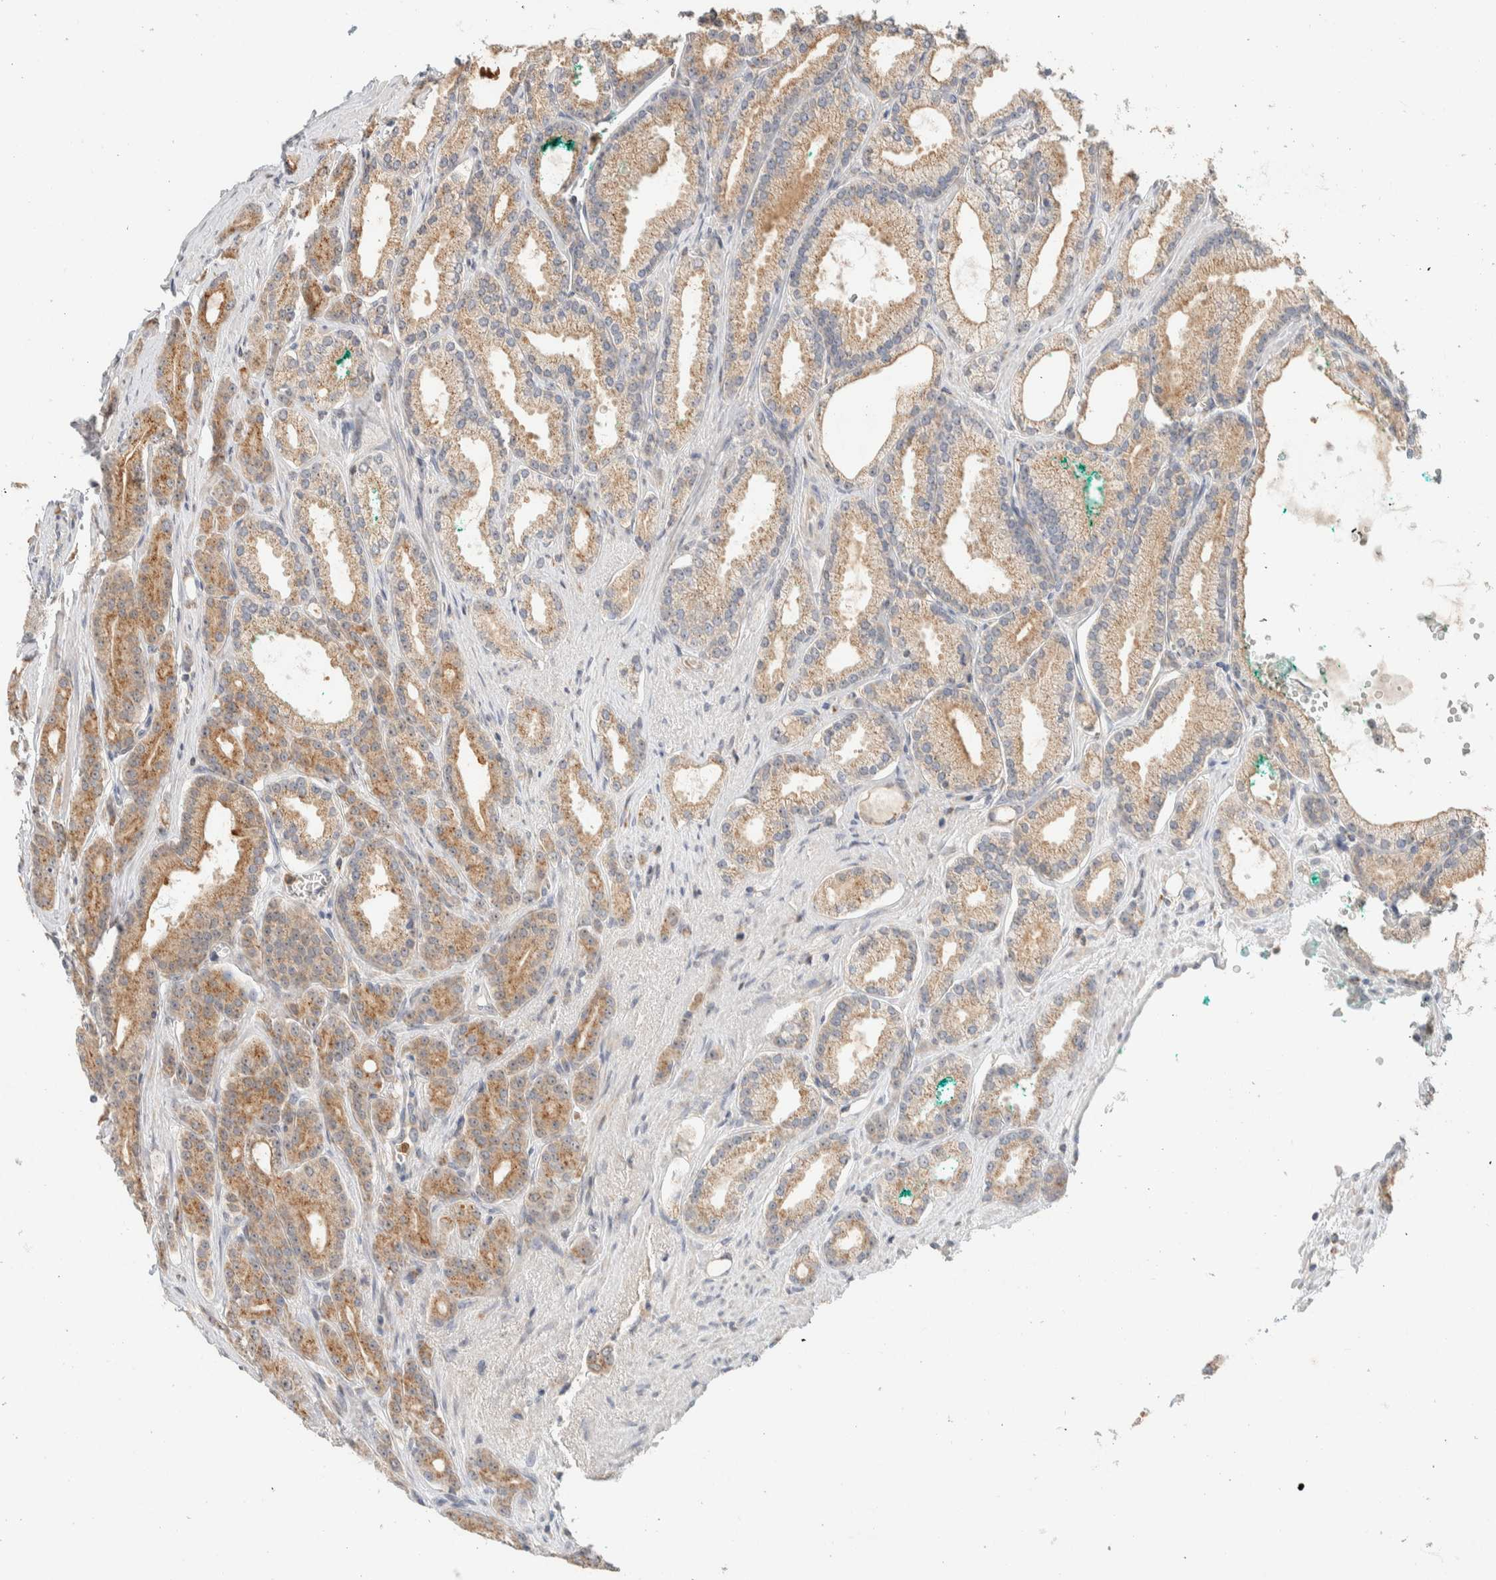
{"staining": {"intensity": "moderate", "quantity": ">75%", "location": "cytoplasmic/membranous"}, "tissue": "prostate cancer", "cell_type": "Tumor cells", "image_type": "cancer", "snomed": [{"axis": "morphology", "description": "Adenocarcinoma, High grade"}, {"axis": "topography", "description": "Prostate"}], "caption": "DAB (3,3'-diaminobenzidine) immunohistochemical staining of prostate adenocarcinoma (high-grade) shows moderate cytoplasmic/membranous protein staining in about >75% of tumor cells.", "gene": "HDHD3", "patient": {"sex": "male", "age": 71}}